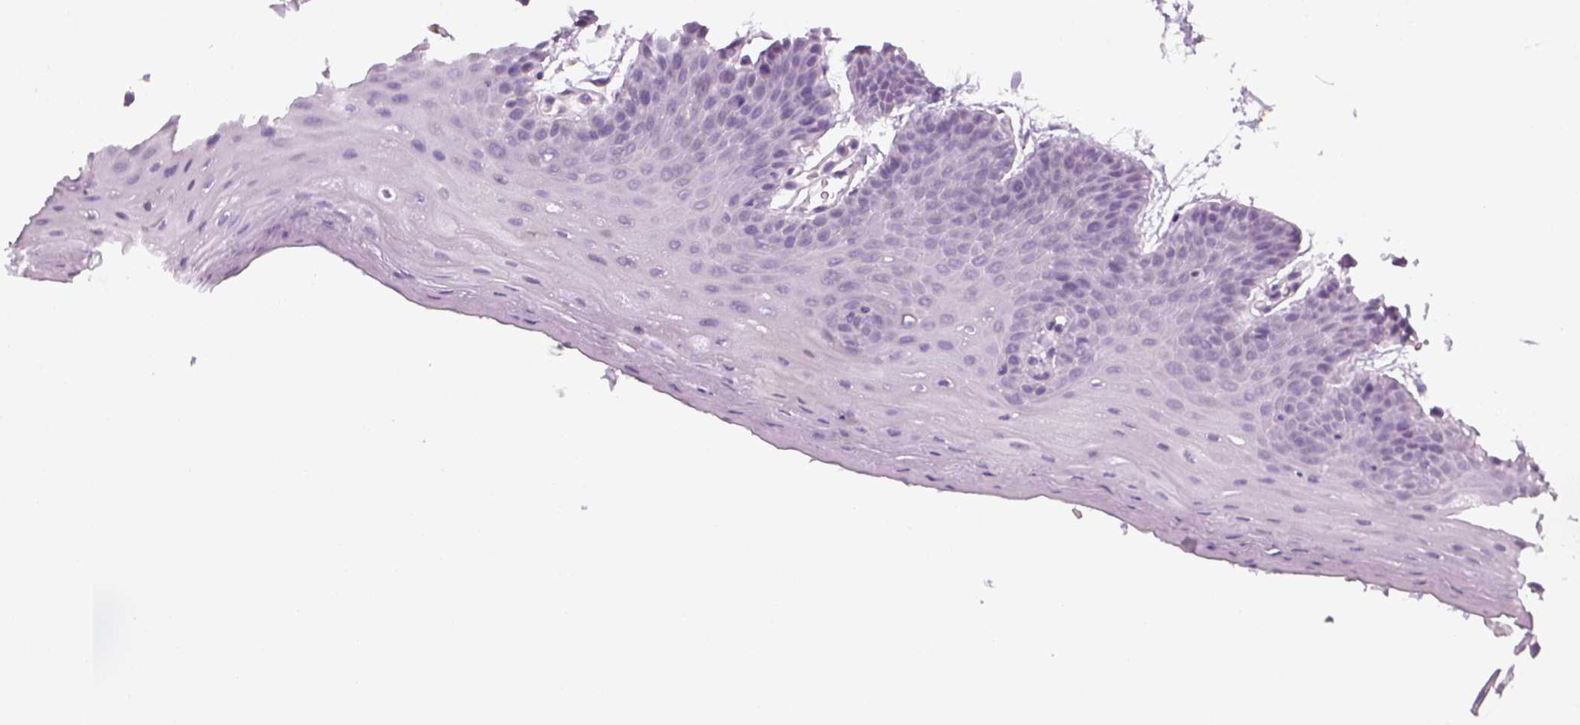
{"staining": {"intensity": "negative", "quantity": "none", "location": "none"}, "tissue": "oral mucosa", "cell_type": "Squamous epithelial cells", "image_type": "normal", "snomed": [{"axis": "morphology", "description": "Normal tissue, NOS"}, {"axis": "morphology", "description": "Squamous cell carcinoma, NOS"}, {"axis": "topography", "description": "Oral tissue"}, {"axis": "topography", "description": "Head-Neck"}], "caption": "Squamous epithelial cells are negative for brown protein staining in benign oral mucosa. (DAB (3,3'-diaminobenzidine) immunohistochemistry, high magnification).", "gene": "FAM163B", "patient": {"sex": "female", "age": 50}}